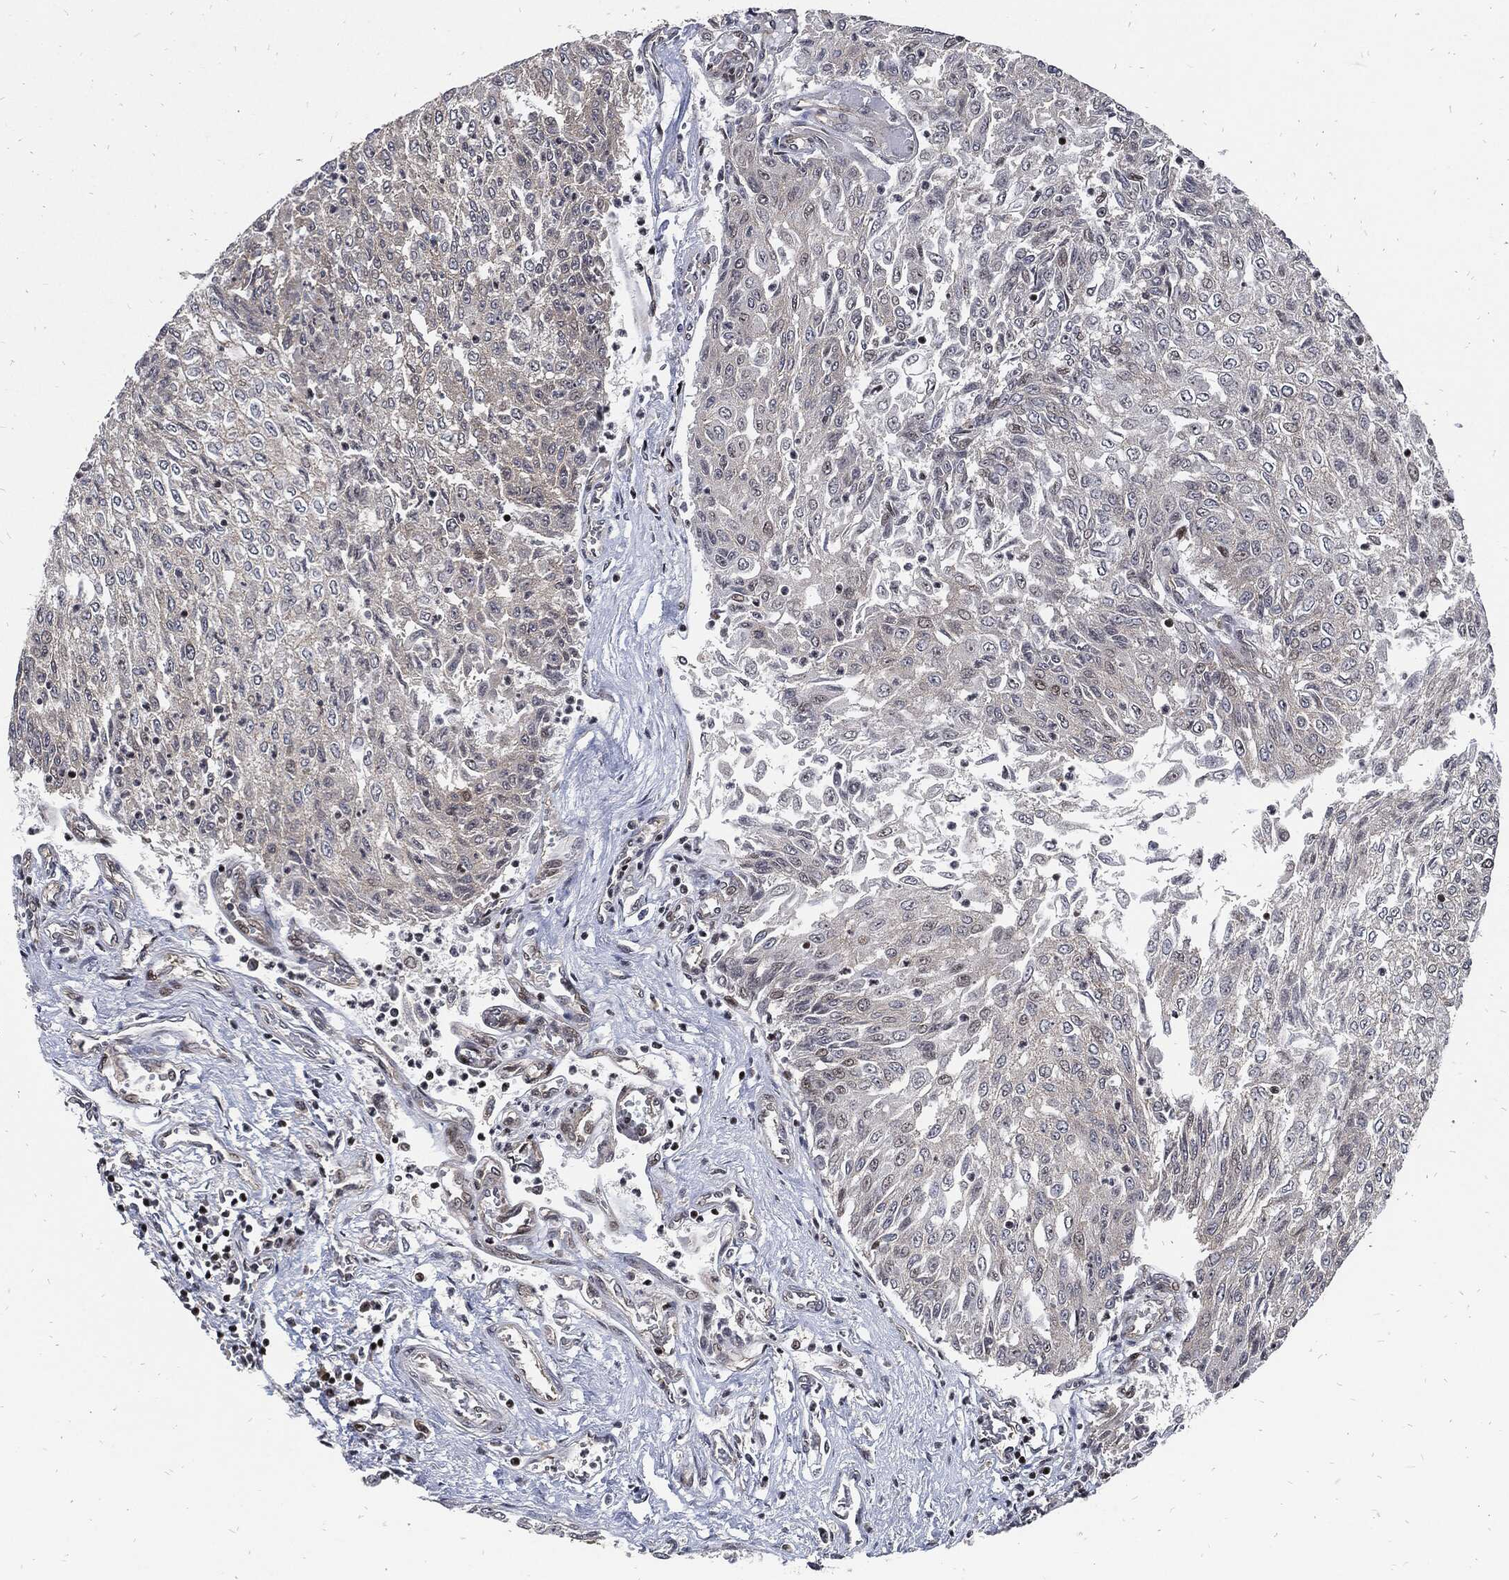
{"staining": {"intensity": "negative", "quantity": "none", "location": "none"}, "tissue": "urothelial cancer", "cell_type": "Tumor cells", "image_type": "cancer", "snomed": [{"axis": "morphology", "description": "Urothelial carcinoma, Low grade"}, {"axis": "topography", "description": "Urinary bladder"}], "caption": "Tumor cells show no significant protein expression in urothelial carcinoma (low-grade).", "gene": "ZNF775", "patient": {"sex": "male", "age": 78}}